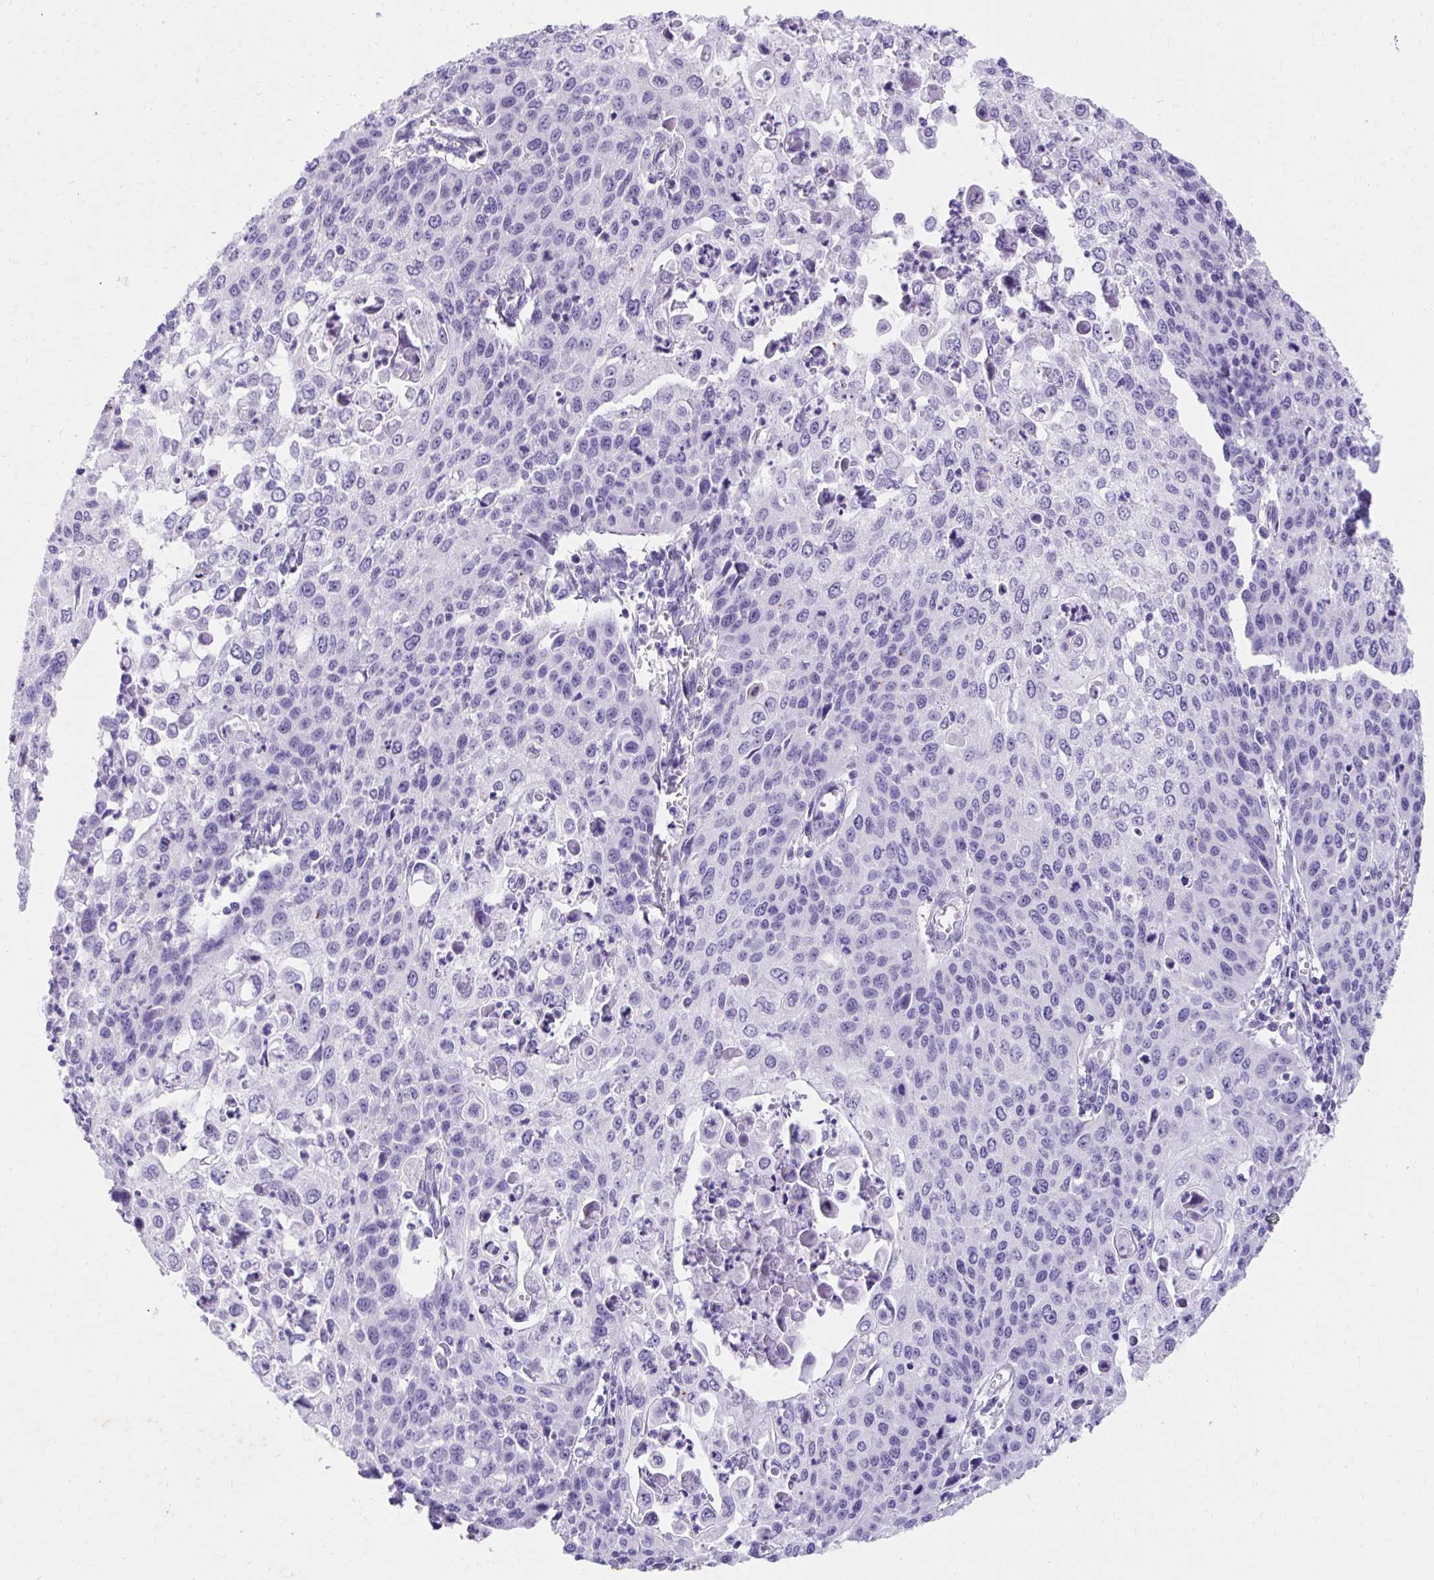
{"staining": {"intensity": "negative", "quantity": "none", "location": "none"}, "tissue": "cervical cancer", "cell_type": "Tumor cells", "image_type": "cancer", "snomed": [{"axis": "morphology", "description": "Squamous cell carcinoma, NOS"}, {"axis": "topography", "description": "Cervix"}], "caption": "IHC of human squamous cell carcinoma (cervical) demonstrates no positivity in tumor cells. The staining is performed using DAB (3,3'-diaminobenzidine) brown chromogen with nuclei counter-stained in using hematoxylin.", "gene": "KLK1", "patient": {"sex": "female", "age": 65}}